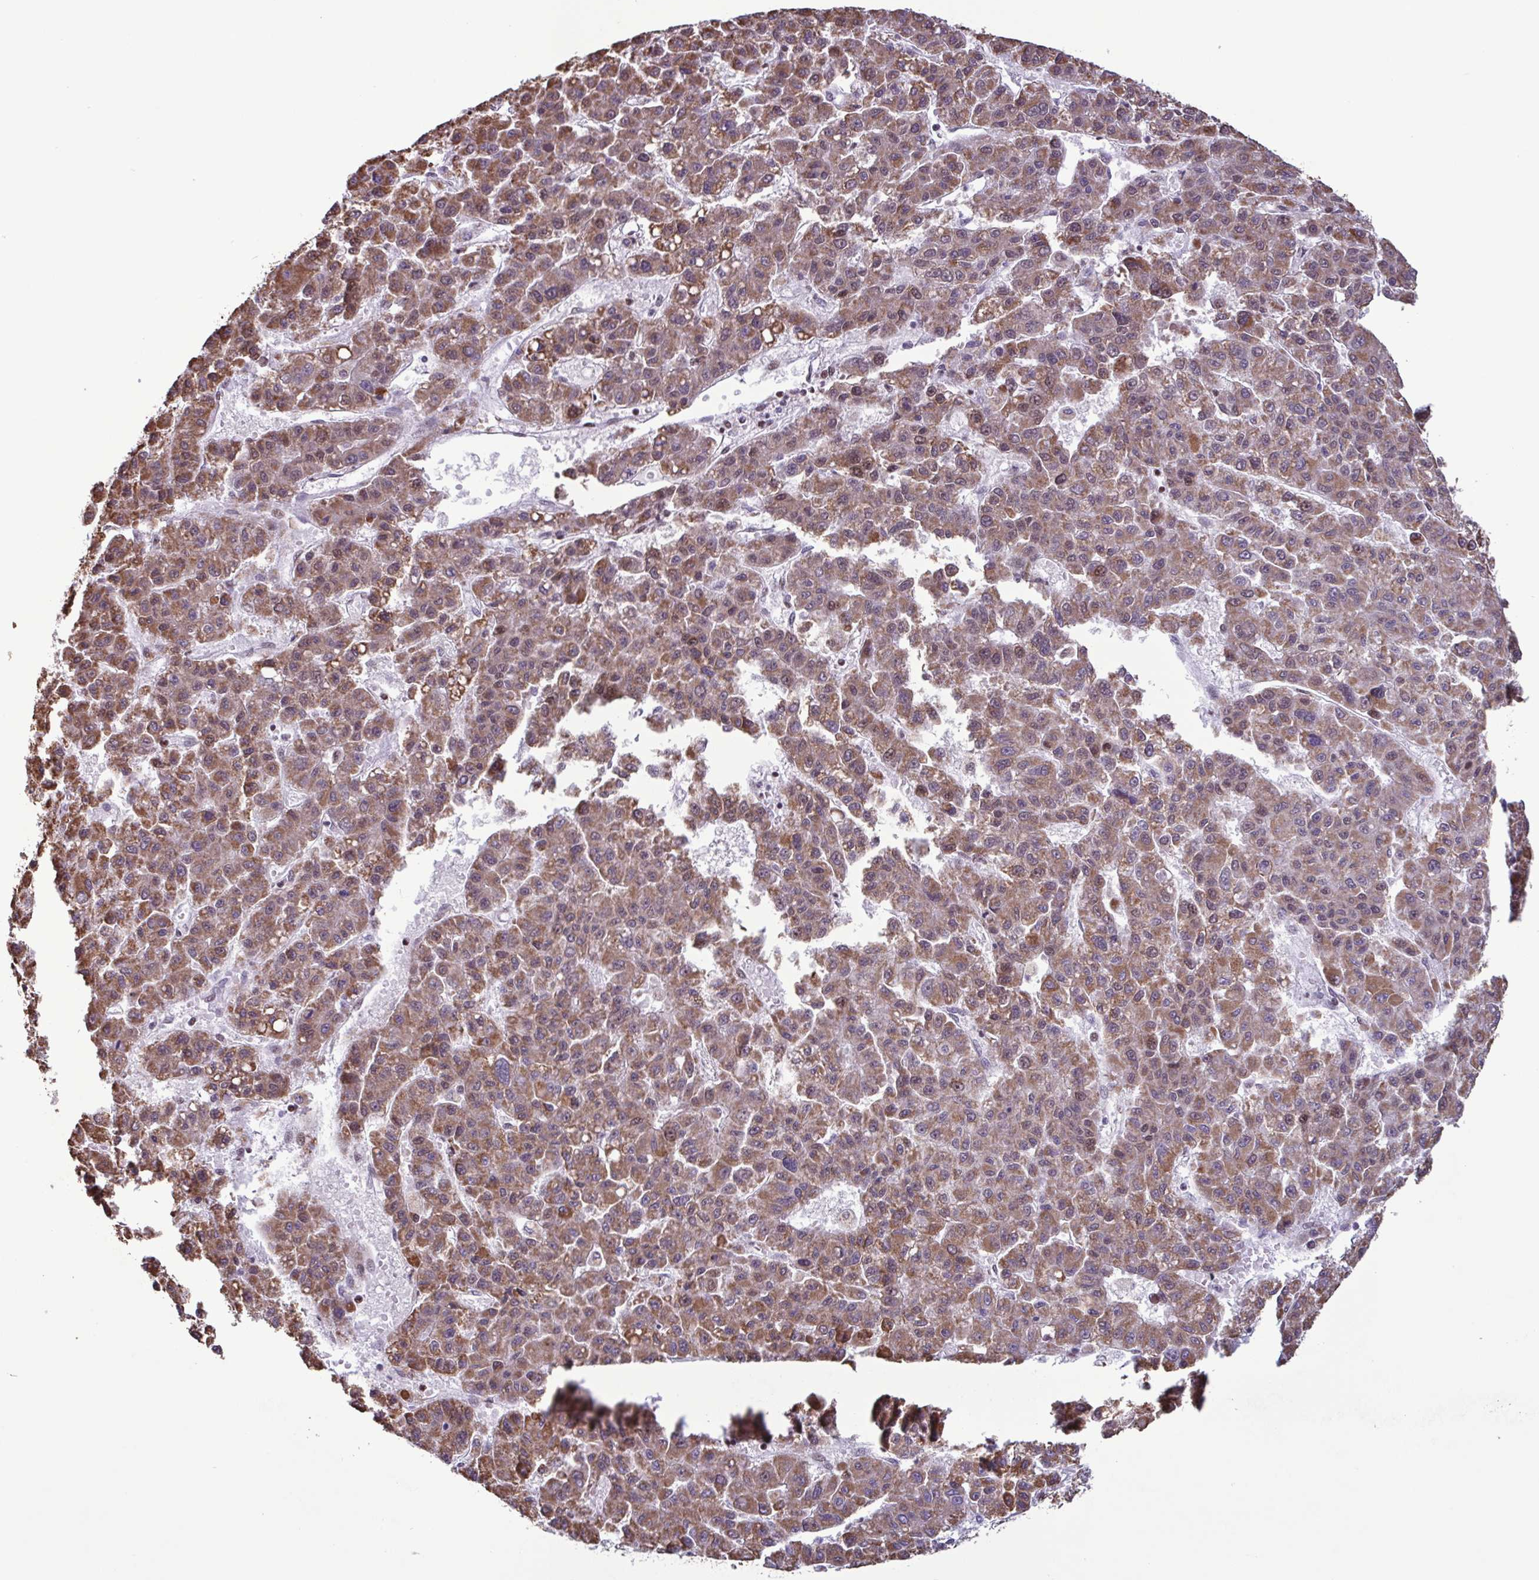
{"staining": {"intensity": "moderate", "quantity": ">75%", "location": "cytoplasmic/membranous"}, "tissue": "liver cancer", "cell_type": "Tumor cells", "image_type": "cancer", "snomed": [{"axis": "morphology", "description": "Carcinoma, Hepatocellular, NOS"}, {"axis": "topography", "description": "Liver"}], "caption": "The micrograph demonstrates staining of hepatocellular carcinoma (liver), revealing moderate cytoplasmic/membranous protein positivity (brown color) within tumor cells.", "gene": "TIMM21", "patient": {"sex": "male", "age": 70}}